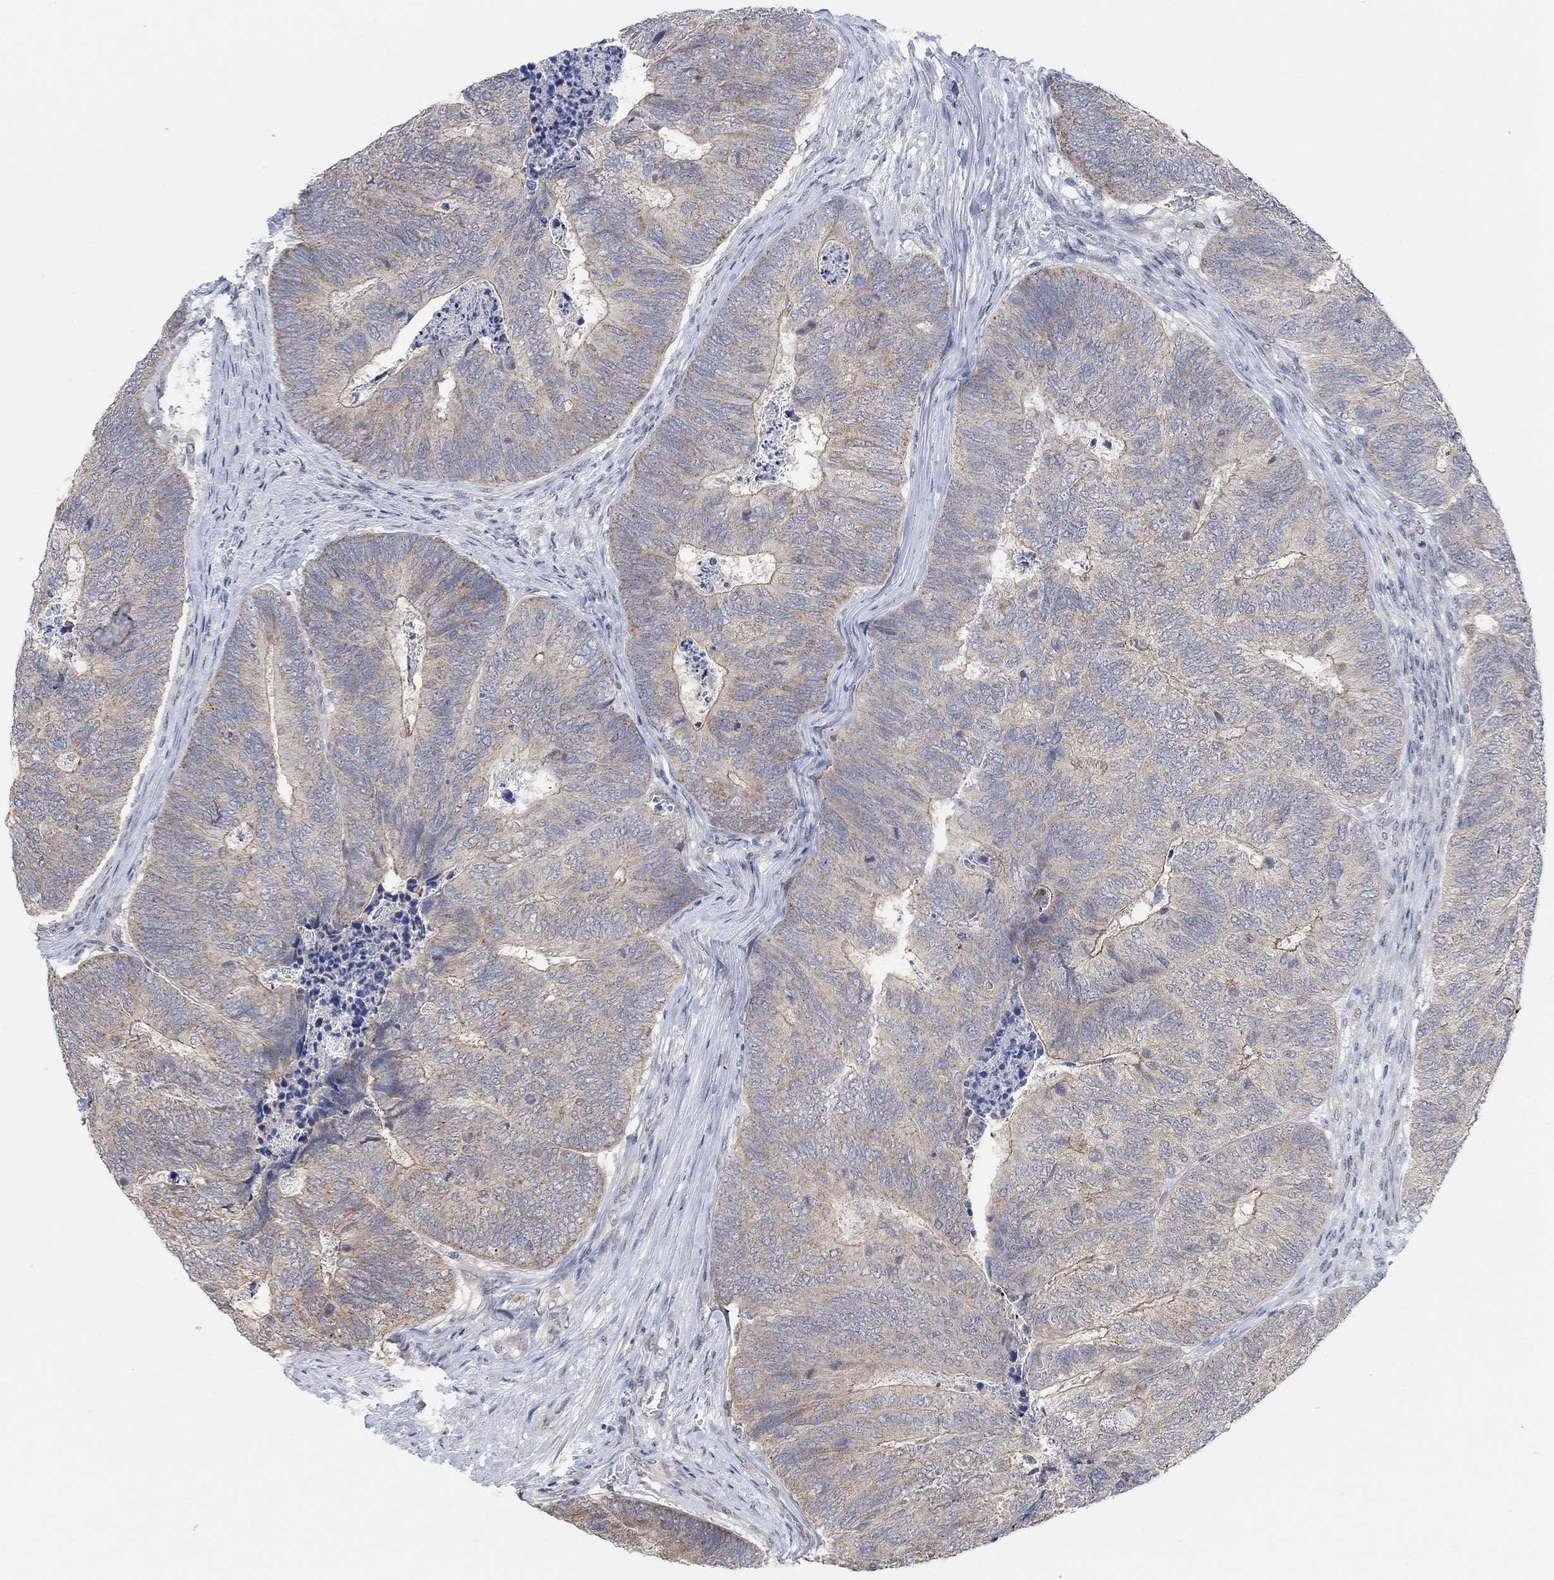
{"staining": {"intensity": "weak", "quantity": "<25%", "location": "cytoplasmic/membranous"}, "tissue": "colorectal cancer", "cell_type": "Tumor cells", "image_type": "cancer", "snomed": [{"axis": "morphology", "description": "Adenocarcinoma, NOS"}, {"axis": "topography", "description": "Colon"}], "caption": "This is a image of immunohistochemistry (IHC) staining of colorectal adenocarcinoma, which shows no positivity in tumor cells.", "gene": "RIMS1", "patient": {"sex": "female", "age": 67}}